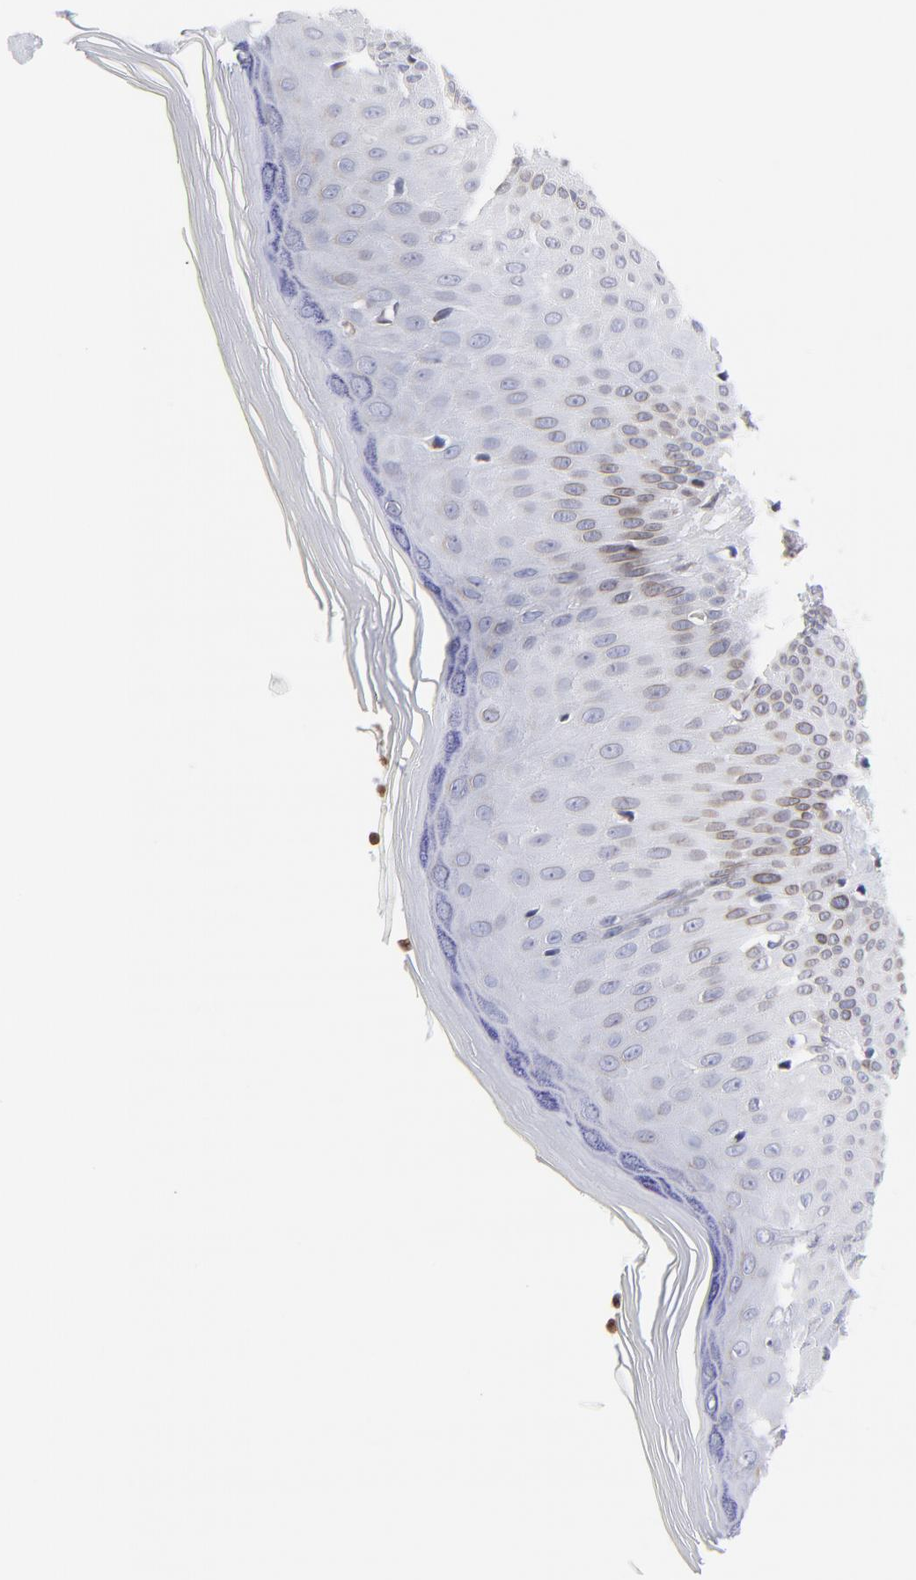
{"staining": {"intensity": "moderate", "quantity": ">75%", "location": "cytoplasmic/membranous,nuclear"}, "tissue": "skin", "cell_type": "Epidermal cells", "image_type": "normal", "snomed": [{"axis": "morphology", "description": "Normal tissue, NOS"}, {"axis": "morphology", "description": "Inflammation, NOS"}, {"axis": "topography", "description": "Soft tissue"}, {"axis": "topography", "description": "Anal"}], "caption": "Immunohistochemistry staining of benign skin, which demonstrates medium levels of moderate cytoplasmic/membranous,nuclear staining in about >75% of epidermal cells indicating moderate cytoplasmic/membranous,nuclear protein expression. The staining was performed using DAB (brown) for protein detection and nuclei were counterstained in hematoxylin (blue).", "gene": "THAP7", "patient": {"sex": "female", "age": 15}}